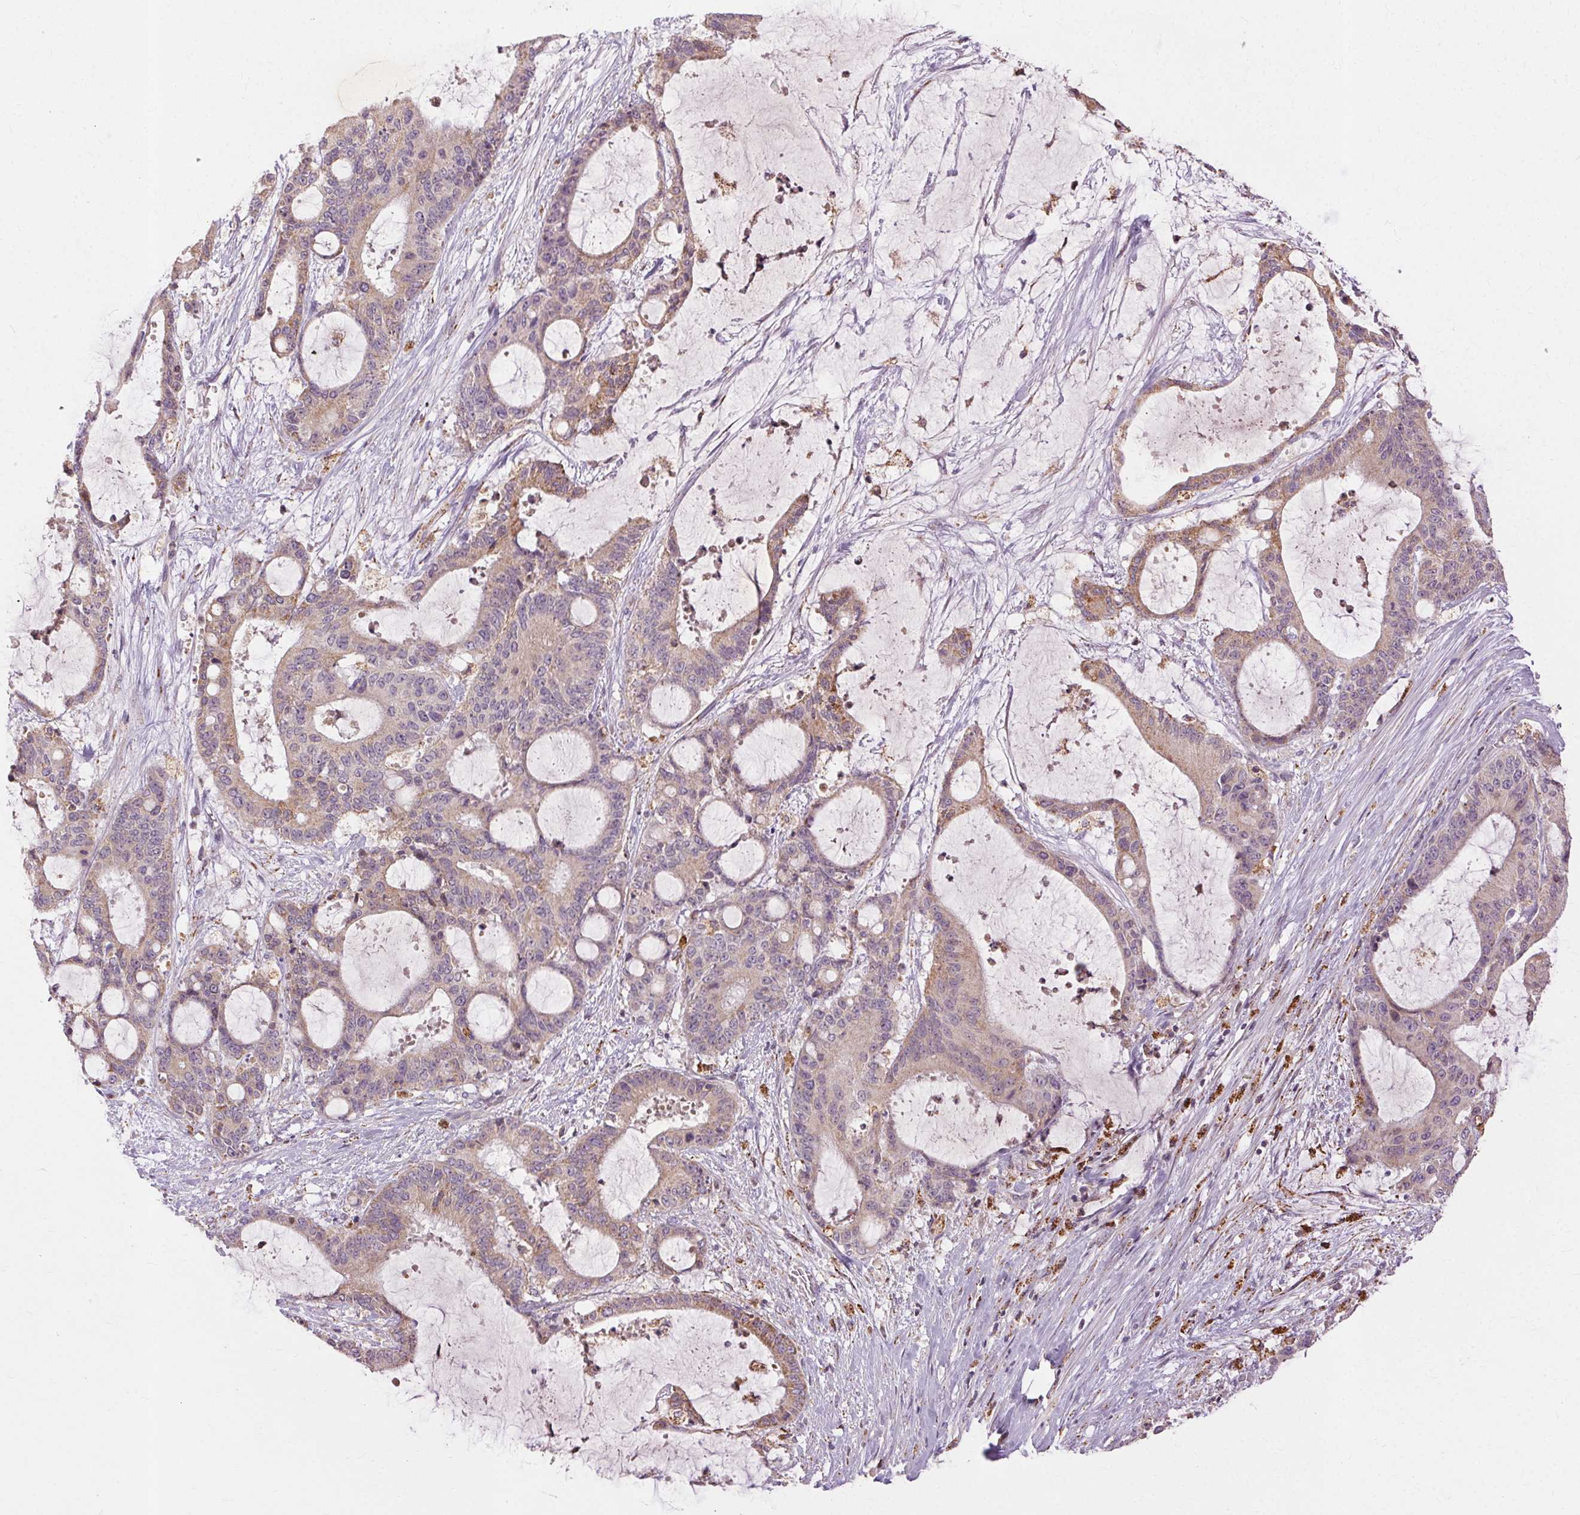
{"staining": {"intensity": "weak", "quantity": "25%-75%", "location": "cytoplasmic/membranous"}, "tissue": "liver cancer", "cell_type": "Tumor cells", "image_type": "cancer", "snomed": [{"axis": "morphology", "description": "Normal tissue, NOS"}, {"axis": "morphology", "description": "Cholangiocarcinoma"}, {"axis": "topography", "description": "Liver"}, {"axis": "topography", "description": "Peripheral nerve tissue"}], "caption": "An image of human liver cholangiocarcinoma stained for a protein displays weak cytoplasmic/membranous brown staining in tumor cells.", "gene": "REP15", "patient": {"sex": "female", "age": 73}}